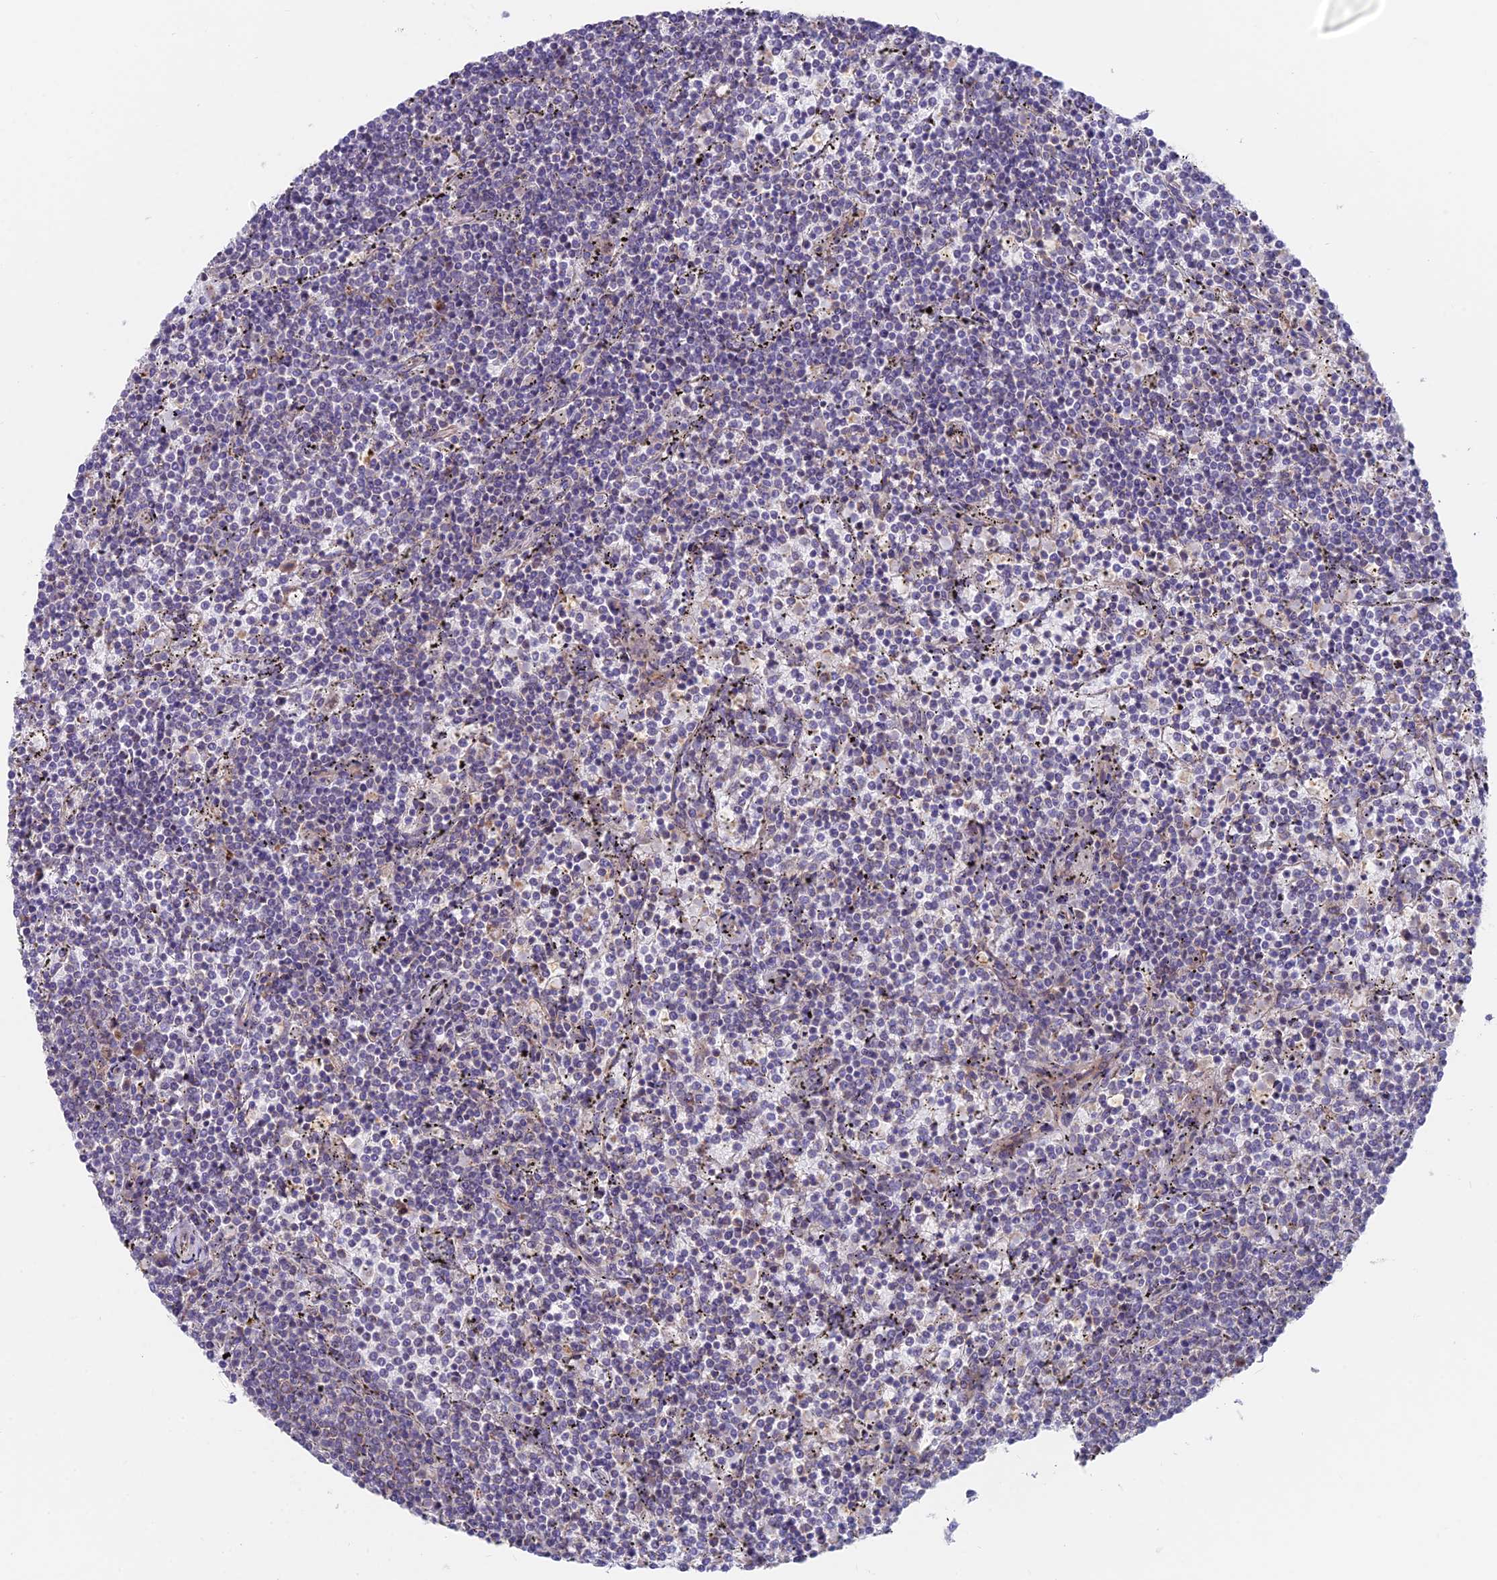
{"staining": {"intensity": "negative", "quantity": "none", "location": "none"}, "tissue": "lymphoma", "cell_type": "Tumor cells", "image_type": "cancer", "snomed": [{"axis": "morphology", "description": "Malignant lymphoma, non-Hodgkin's type, Low grade"}, {"axis": "topography", "description": "Spleen"}], "caption": "This photomicrograph is of lymphoma stained with immunohistochemistry (IHC) to label a protein in brown with the nuclei are counter-stained blue. There is no positivity in tumor cells.", "gene": "TBC1D20", "patient": {"sex": "female", "age": 50}}